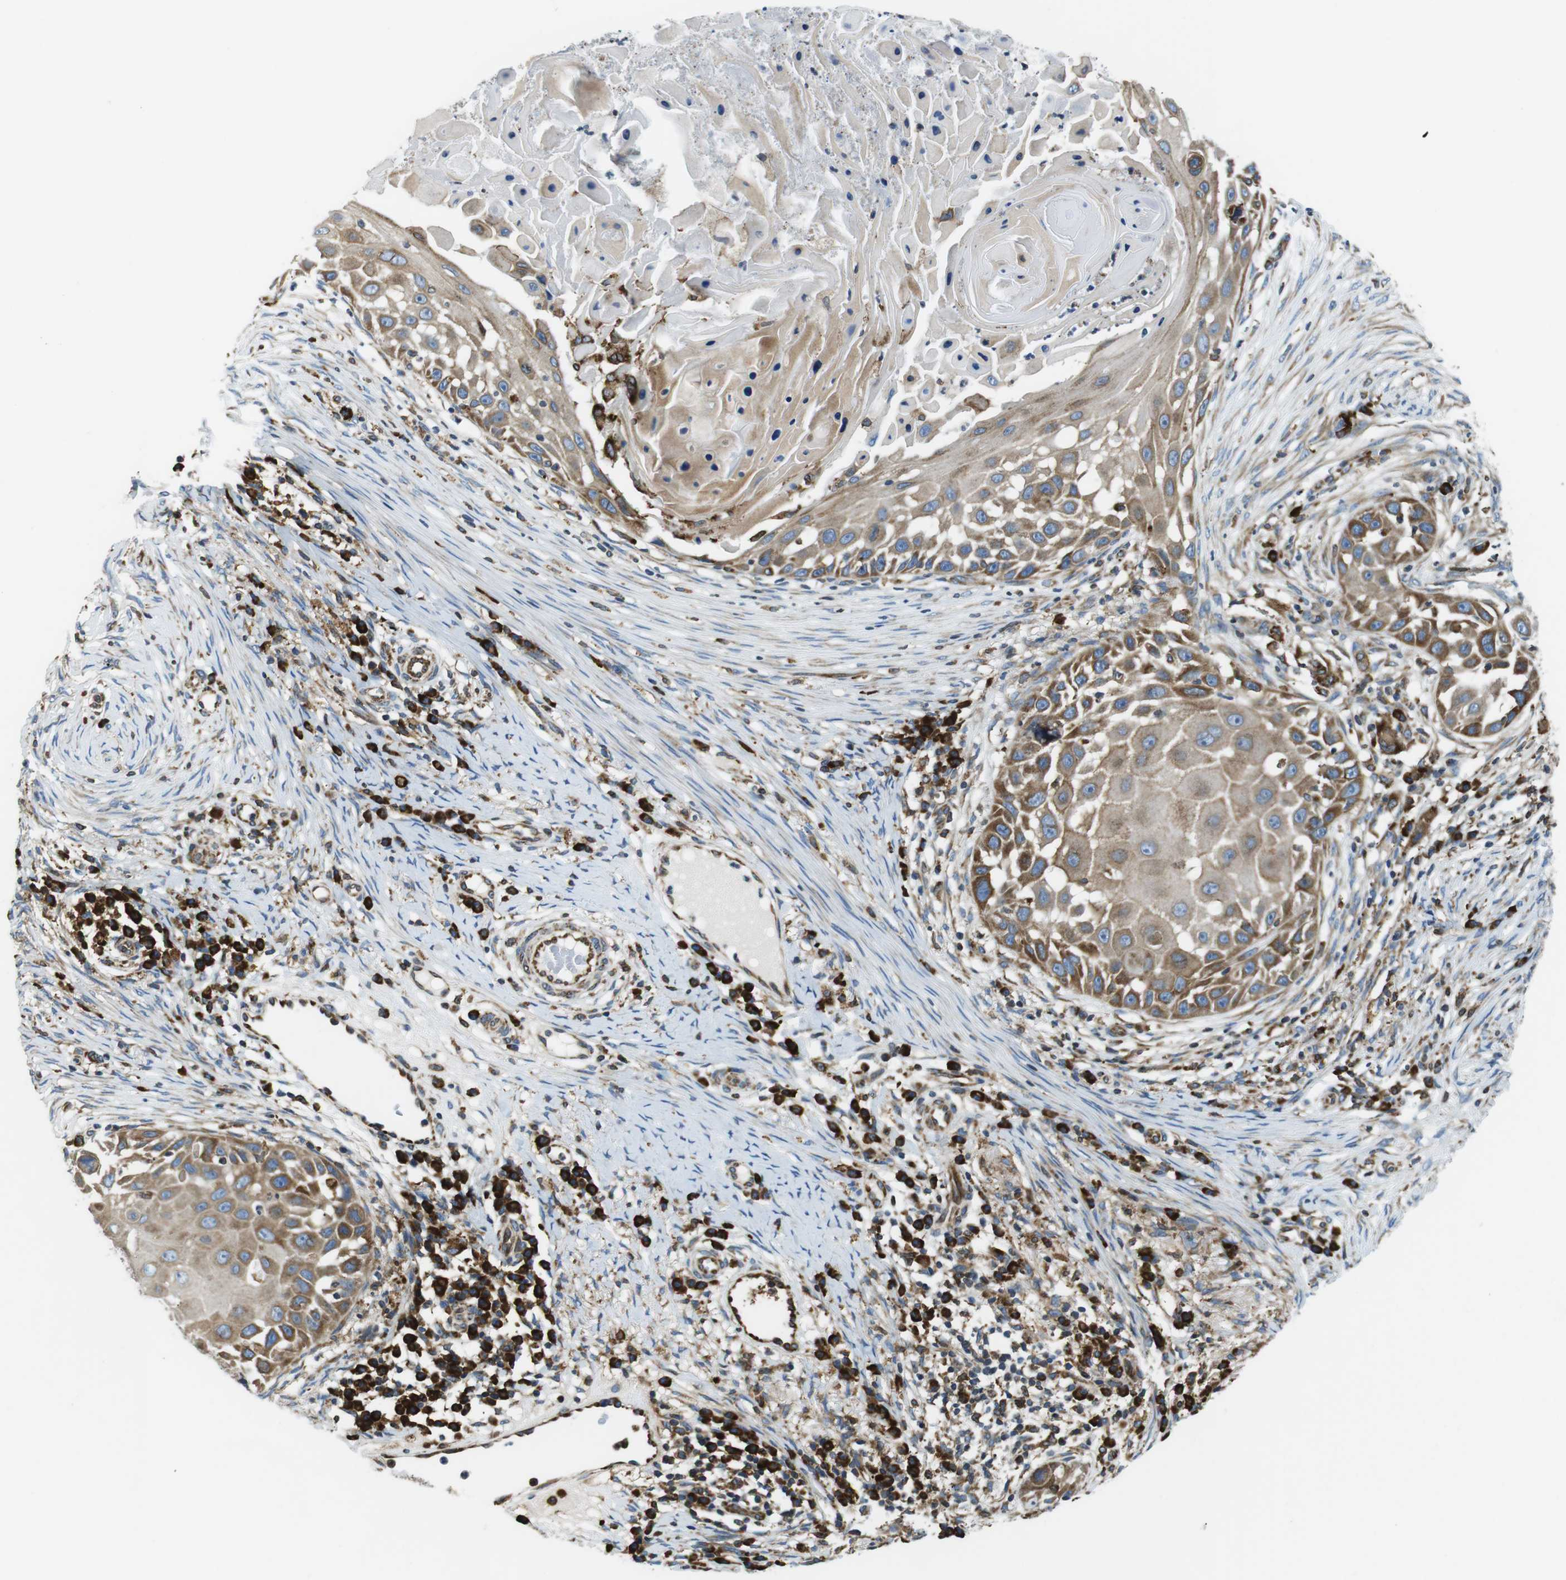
{"staining": {"intensity": "moderate", "quantity": ">75%", "location": "cytoplasmic/membranous"}, "tissue": "skin cancer", "cell_type": "Tumor cells", "image_type": "cancer", "snomed": [{"axis": "morphology", "description": "Squamous cell carcinoma, NOS"}, {"axis": "topography", "description": "Skin"}], "caption": "The photomicrograph shows staining of skin squamous cell carcinoma, revealing moderate cytoplasmic/membranous protein staining (brown color) within tumor cells.", "gene": "UGGT1", "patient": {"sex": "female", "age": 44}}